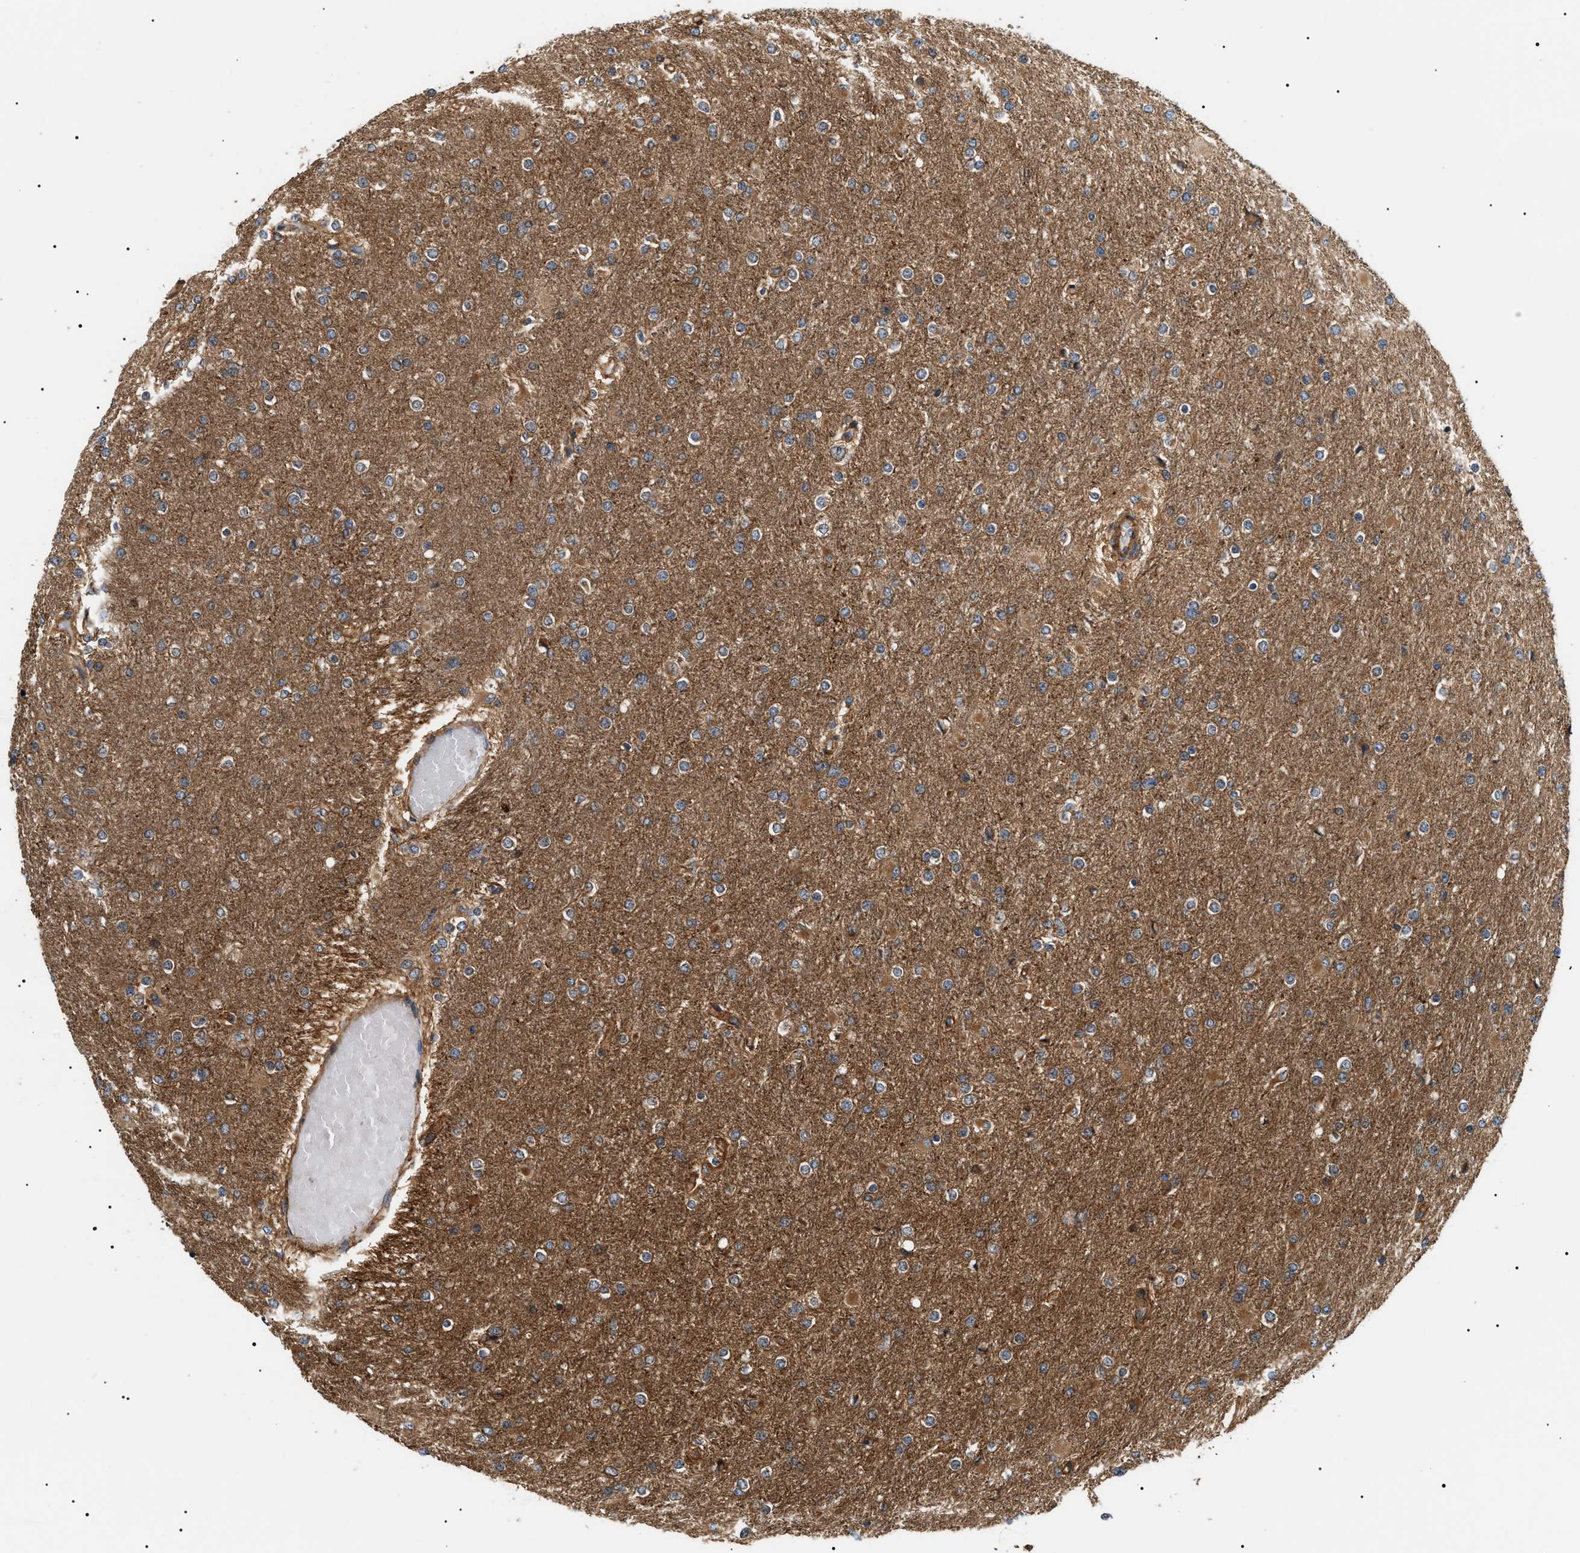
{"staining": {"intensity": "moderate", "quantity": ">75%", "location": "cytoplasmic/membranous"}, "tissue": "glioma", "cell_type": "Tumor cells", "image_type": "cancer", "snomed": [{"axis": "morphology", "description": "Glioma, malignant, High grade"}, {"axis": "topography", "description": "Cerebral cortex"}], "caption": "This histopathology image exhibits immunohistochemistry staining of high-grade glioma (malignant), with medium moderate cytoplasmic/membranous staining in about >75% of tumor cells.", "gene": "SH3GLB2", "patient": {"sex": "female", "age": 36}}